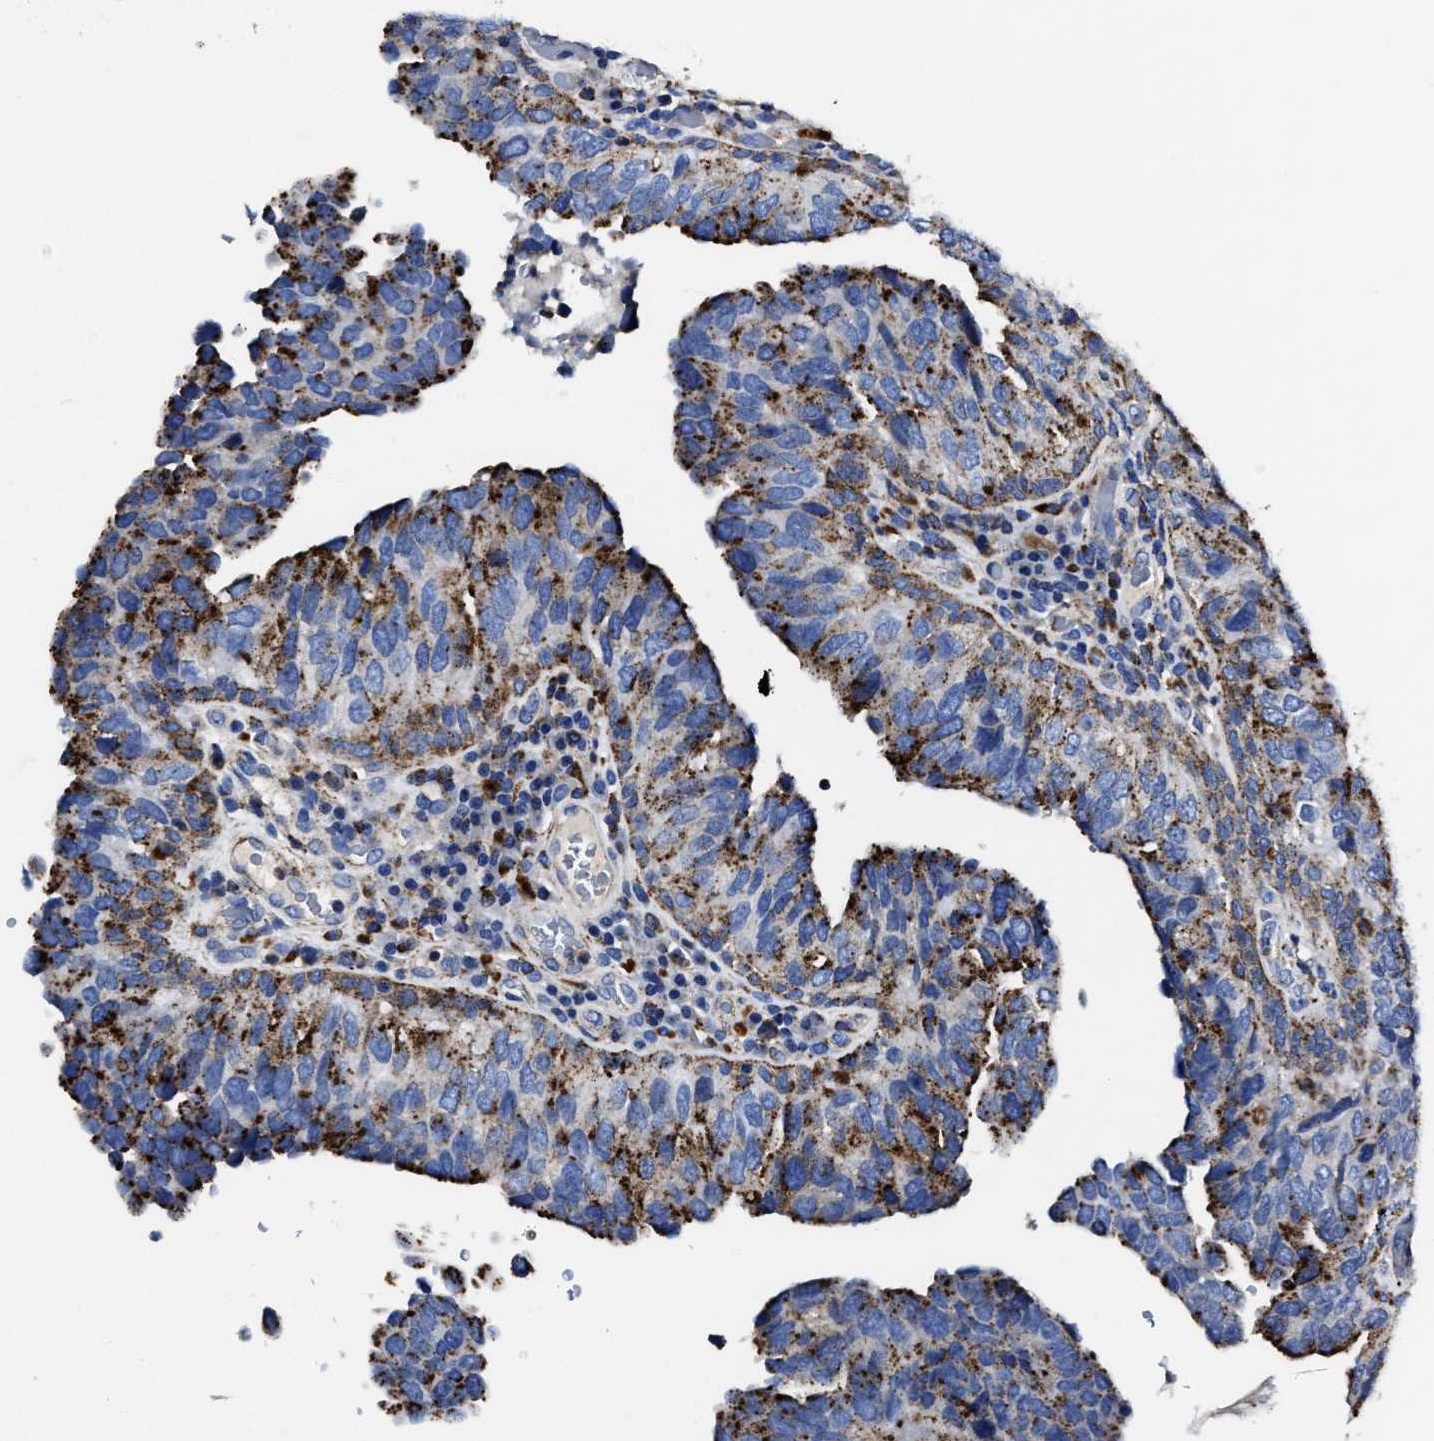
{"staining": {"intensity": "strong", "quantity": "25%-75%", "location": "cytoplasmic/membranous"}, "tissue": "urothelial cancer", "cell_type": "Tumor cells", "image_type": "cancer", "snomed": [{"axis": "morphology", "description": "Urothelial carcinoma, High grade"}, {"axis": "topography", "description": "Urinary bladder"}], "caption": "DAB immunohistochemical staining of urothelial cancer demonstrates strong cytoplasmic/membranous protein staining in approximately 25%-75% of tumor cells.", "gene": "LAMTOR4", "patient": {"sex": "female", "age": 82}}